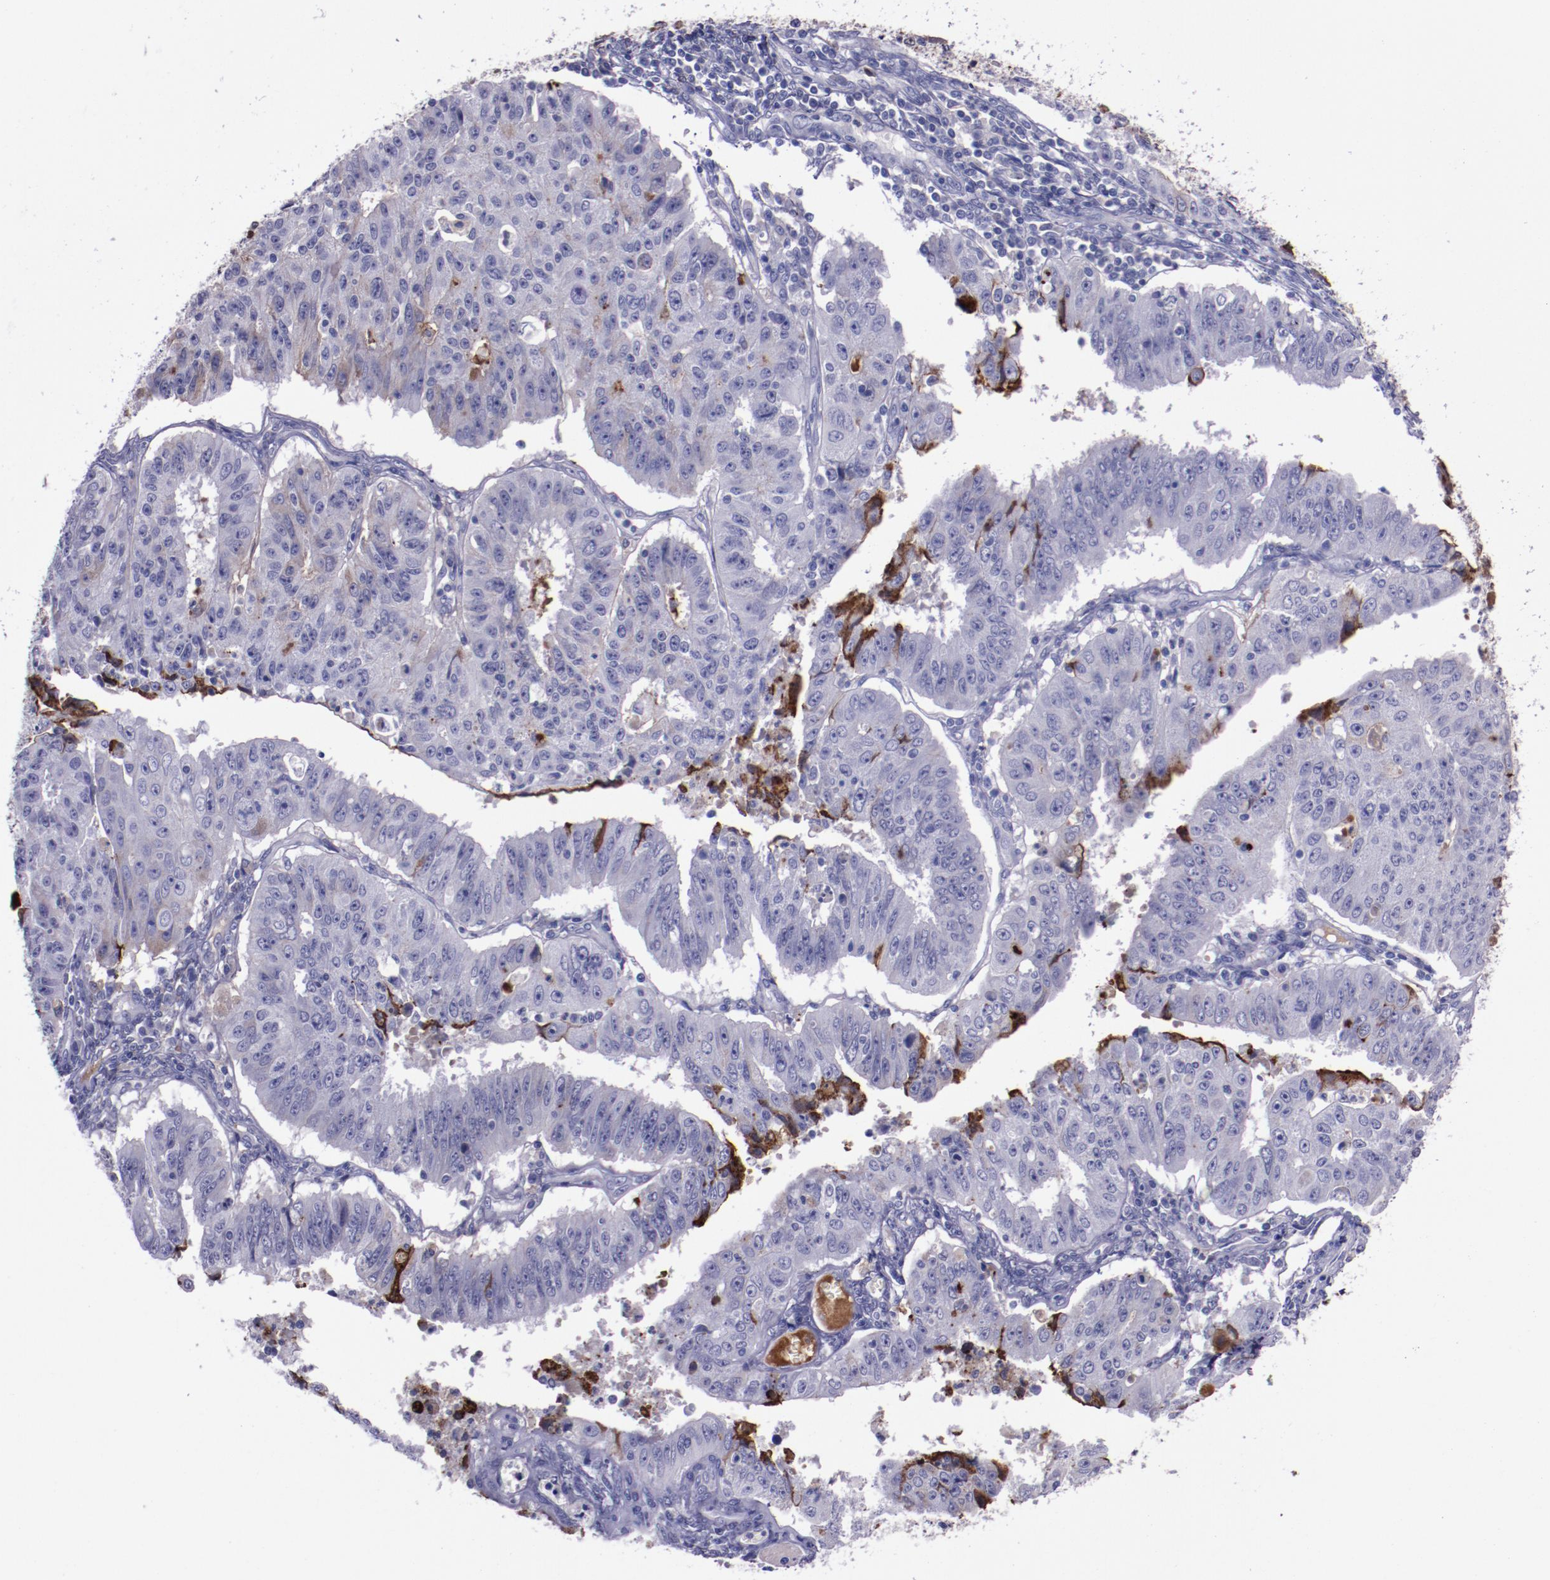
{"staining": {"intensity": "weak", "quantity": "<25%", "location": "cytoplasmic/membranous"}, "tissue": "endometrial cancer", "cell_type": "Tumor cells", "image_type": "cancer", "snomed": [{"axis": "morphology", "description": "Adenocarcinoma, NOS"}, {"axis": "topography", "description": "Endometrium"}], "caption": "Tumor cells are negative for protein expression in human endometrial cancer.", "gene": "APOH", "patient": {"sex": "female", "age": 42}}